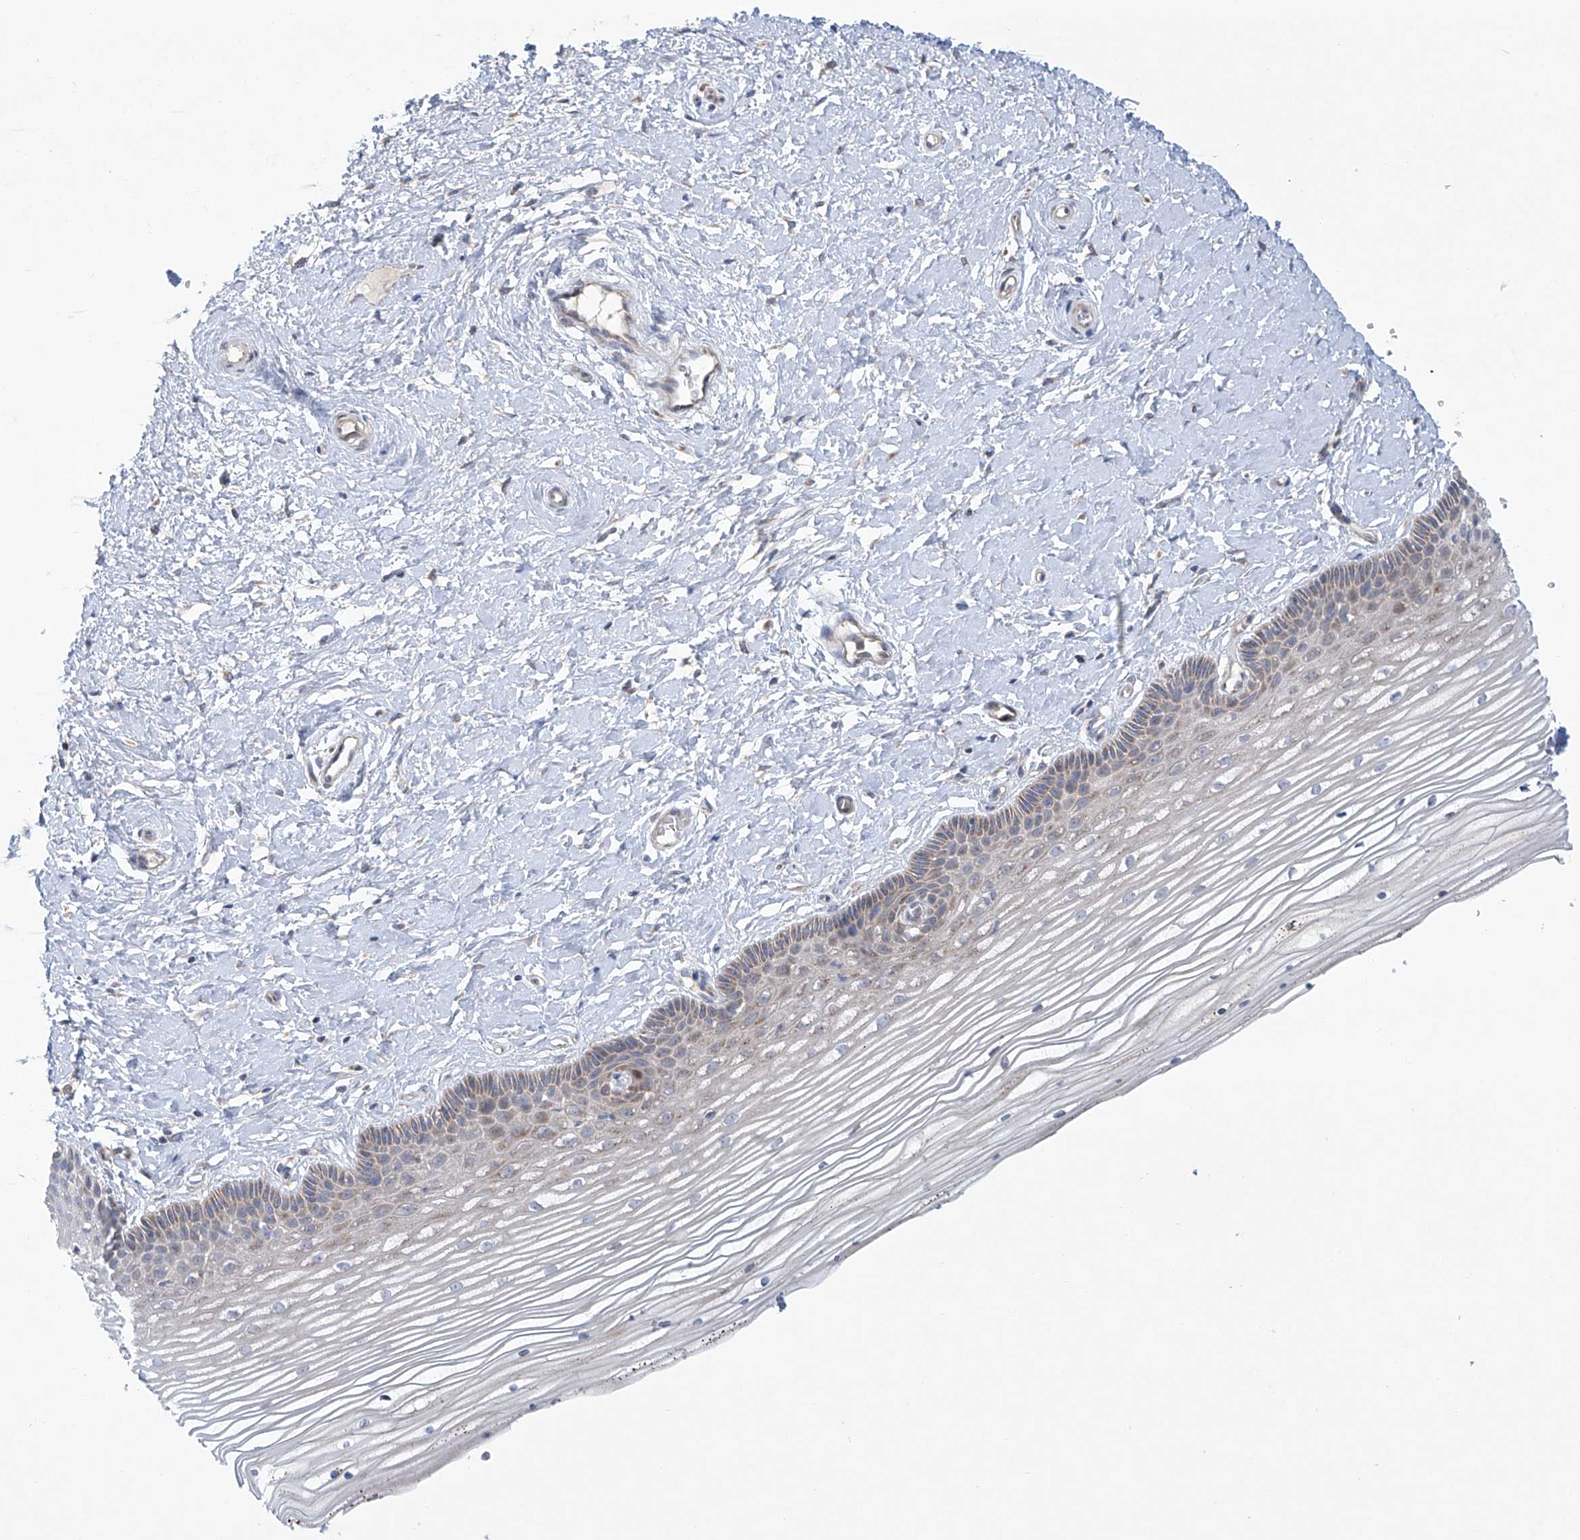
{"staining": {"intensity": "weak", "quantity": "25%-75%", "location": "cytoplasmic/membranous"}, "tissue": "vagina", "cell_type": "Squamous epithelial cells", "image_type": "normal", "snomed": [{"axis": "morphology", "description": "Normal tissue, NOS"}, {"axis": "topography", "description": "Vagina"}, {"axis": "topography", "description": "Cervix"}], "caption": "Immunohistochemical staining of normal human vagina shows low levels of weak cytoplasmic/membranous staining in about 25%-75% of squamous epithelial cells. Nuclei are stained in blue.", "gene": "KLC4", "patient": {"sex": "female", "age": 40}}